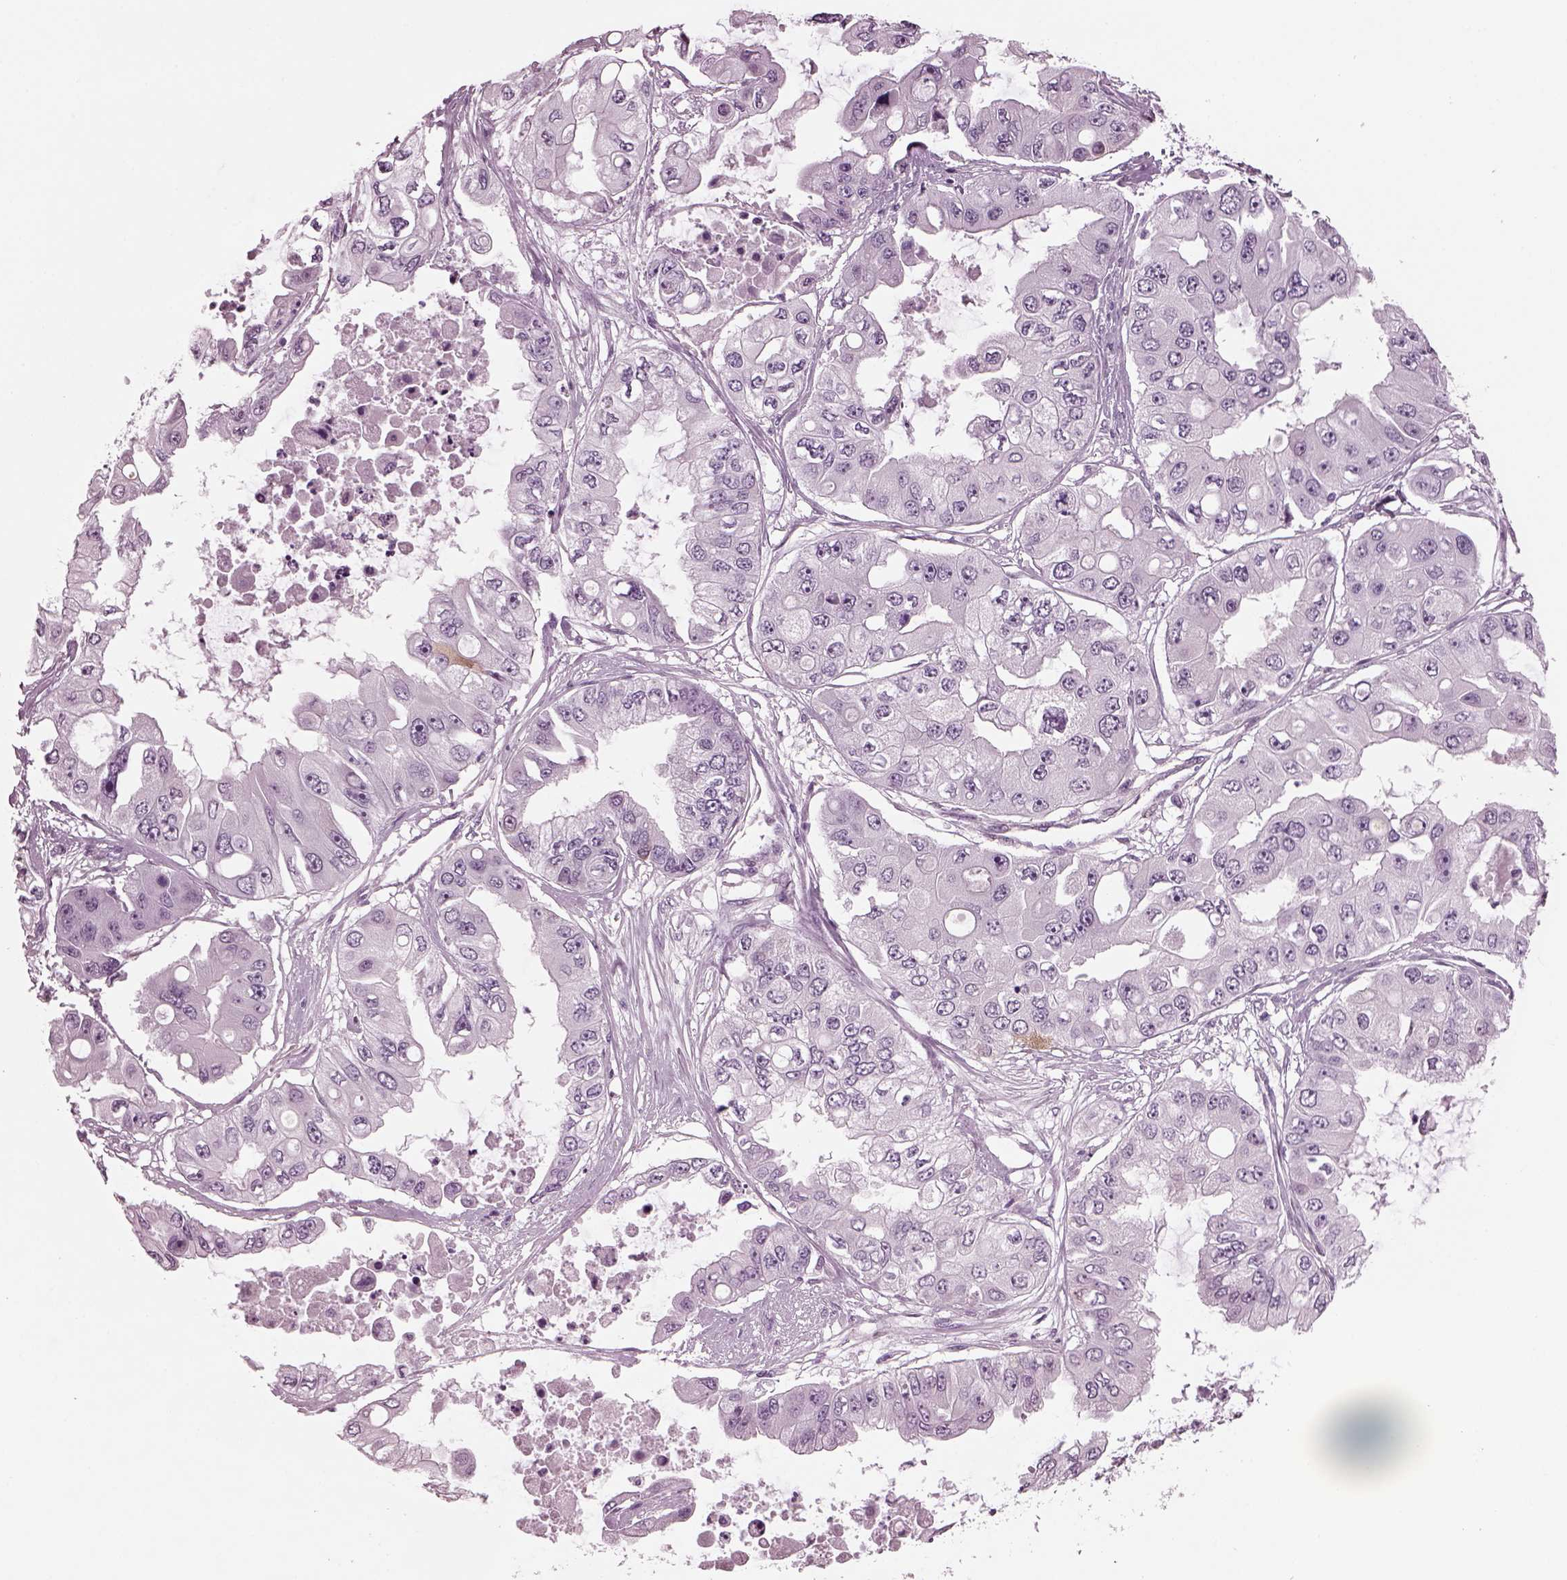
{"staining": {"intensity": "negative", "quantity": "none", "location": "none"}, "tissue": "ovarian cancer", "cell_type": "Tumor cells", "image_type": "cancer", "snomed": [{"axis": "morphology", "description": "Cystadenocarcinoma, serous, NOS"}, {"axis": "topography", "description": "Ovary"}], "caption": "High power microscopy image of an IHC image of ovarian cancer, revealing no significant staining in tumor cells.", "gene": "TPPP2", "patient": {"sex": "female", "age": 56}}